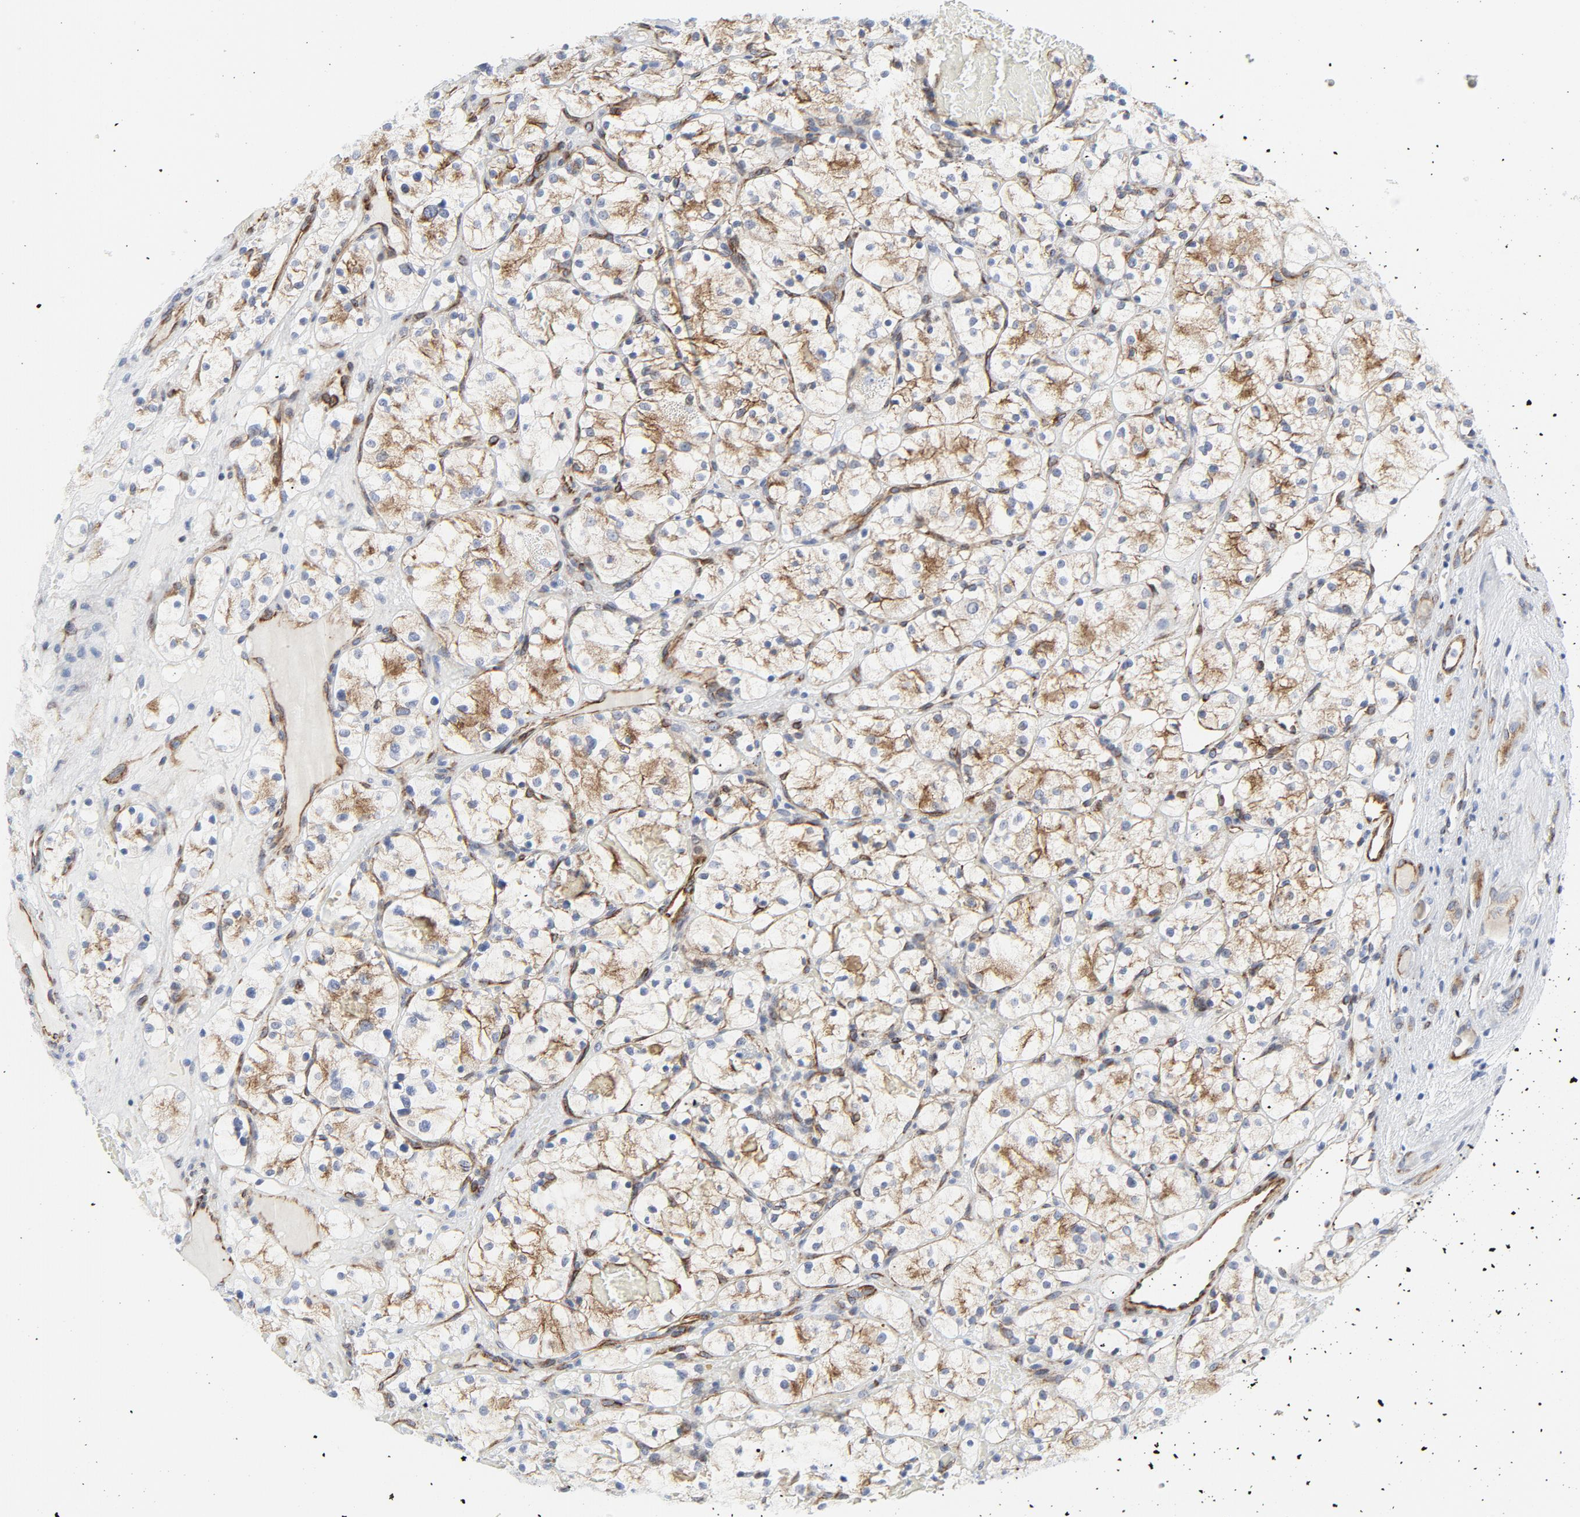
{"staining": {"intensity": "moderate", "quantity": "<25%", "location": "cytoplasmic/membranous"}, "tissue": "renal cancer", "cell_type": "Tumor cells", "image_type": "cancer", "snomed": [{"axis": "morphology", "description": "Adenocarcinoma, NOS"}, {"axis": "topography", "description": "Kidney"}], "caption": "Immunohistochemical staining of human adenocarcinoma (renal) exhibits low levels of moderate cytoplasmic/membranous staining in about <25% of tumor cells.", "gene": "TUBB1", "patient": {"sex": "female", "age": 60}}